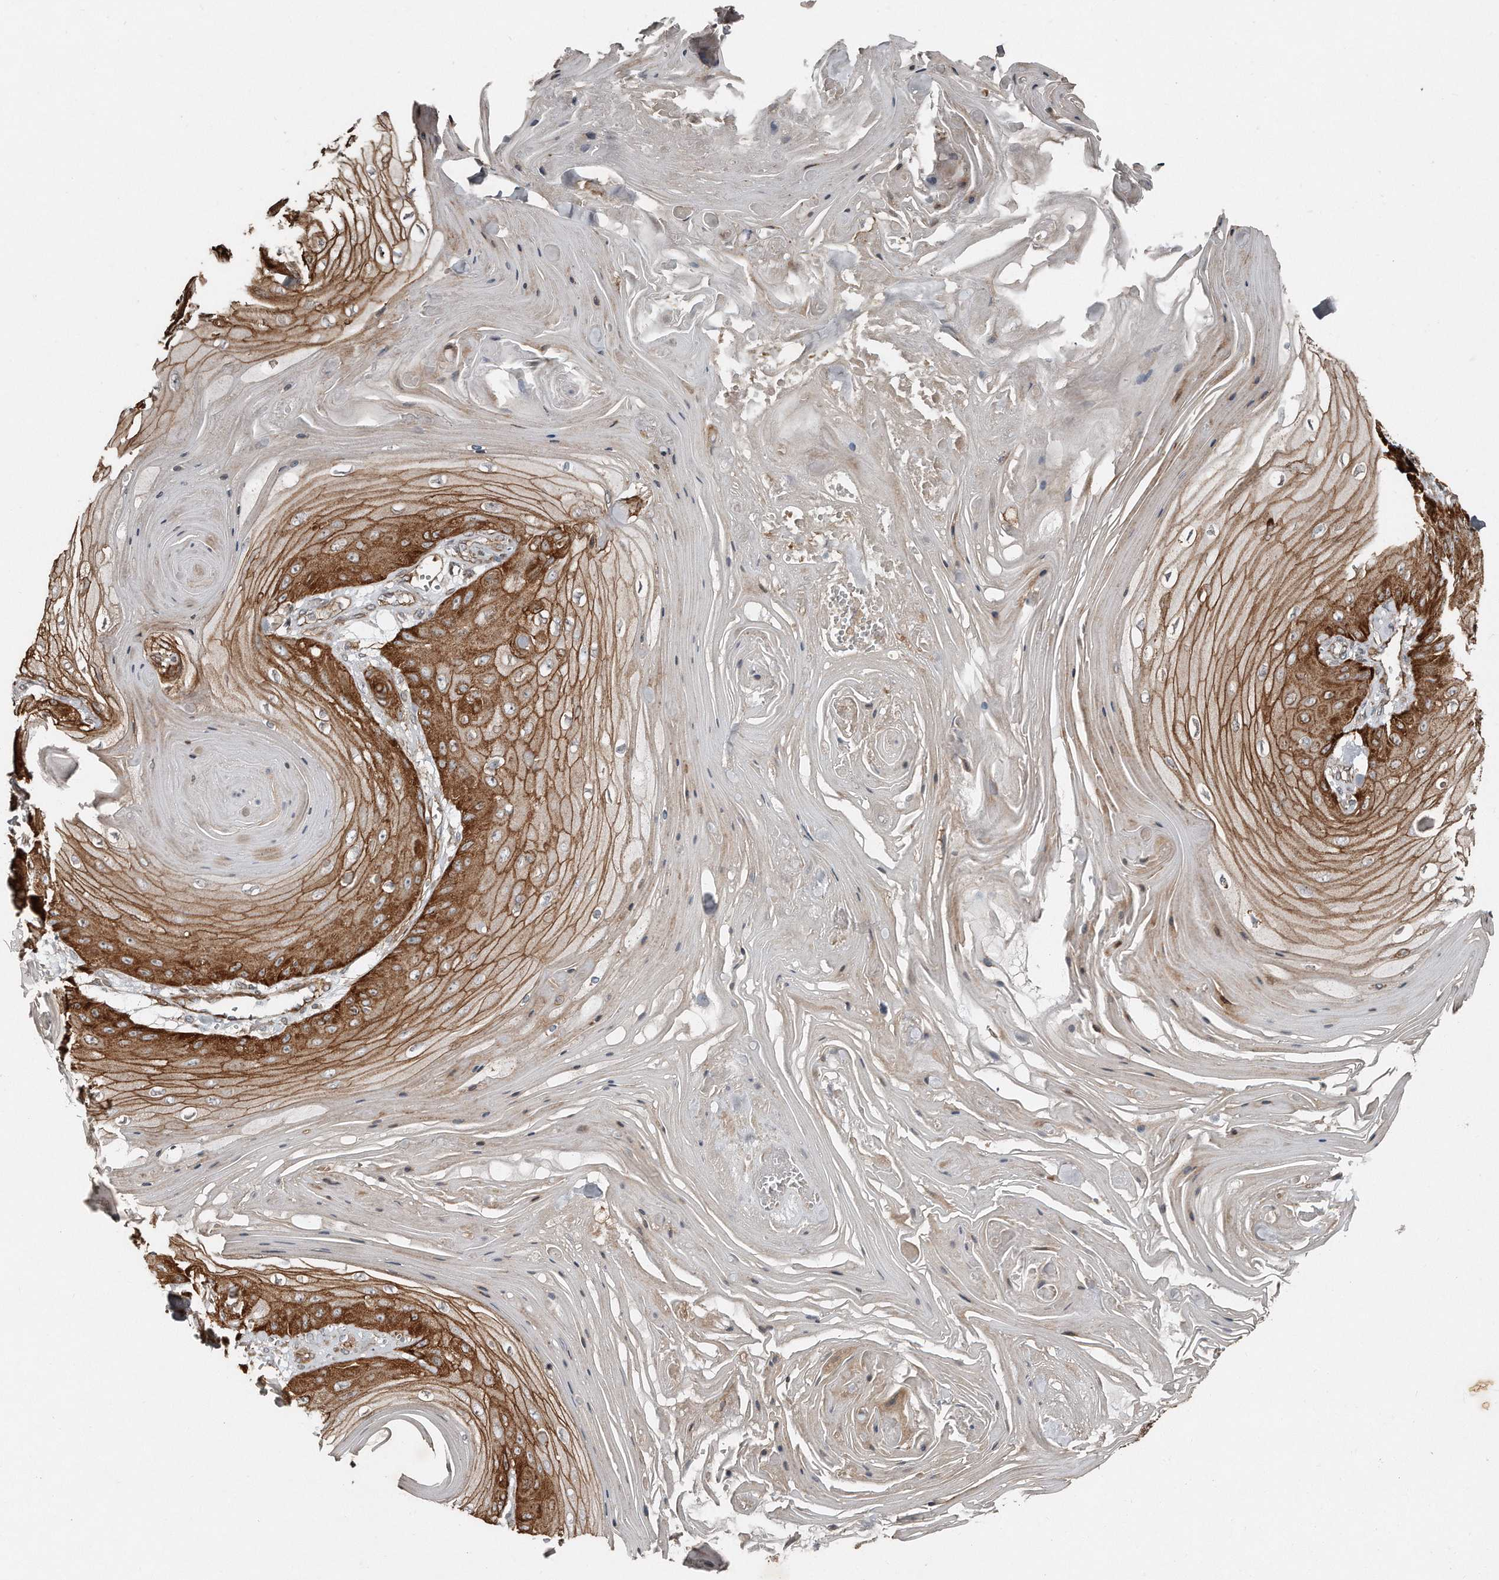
{"staining": {"intensity": "moderate", "quantity": ">75%", "location": "cytoplasmic/membranous"}, "tissue": "skin cancer", "cell_type": "Tumor cells", "image_type": "cancer", "snomed": [{"axis": "morphology", "description": "Squamous cell carcinoma, NOS"}, {"axis": "topography", "description": "Skin"}], "caption": "Immunohistochemical staining of skin squamous cell carcinoma shows moderate cytoplasmic/membranous protein positivity in approximately >75% of tumor cells. (IHC, brightfield microscopy, high magnification).", "gene": "SNAP47", "patient": {"sex": "male", "age": 74}}